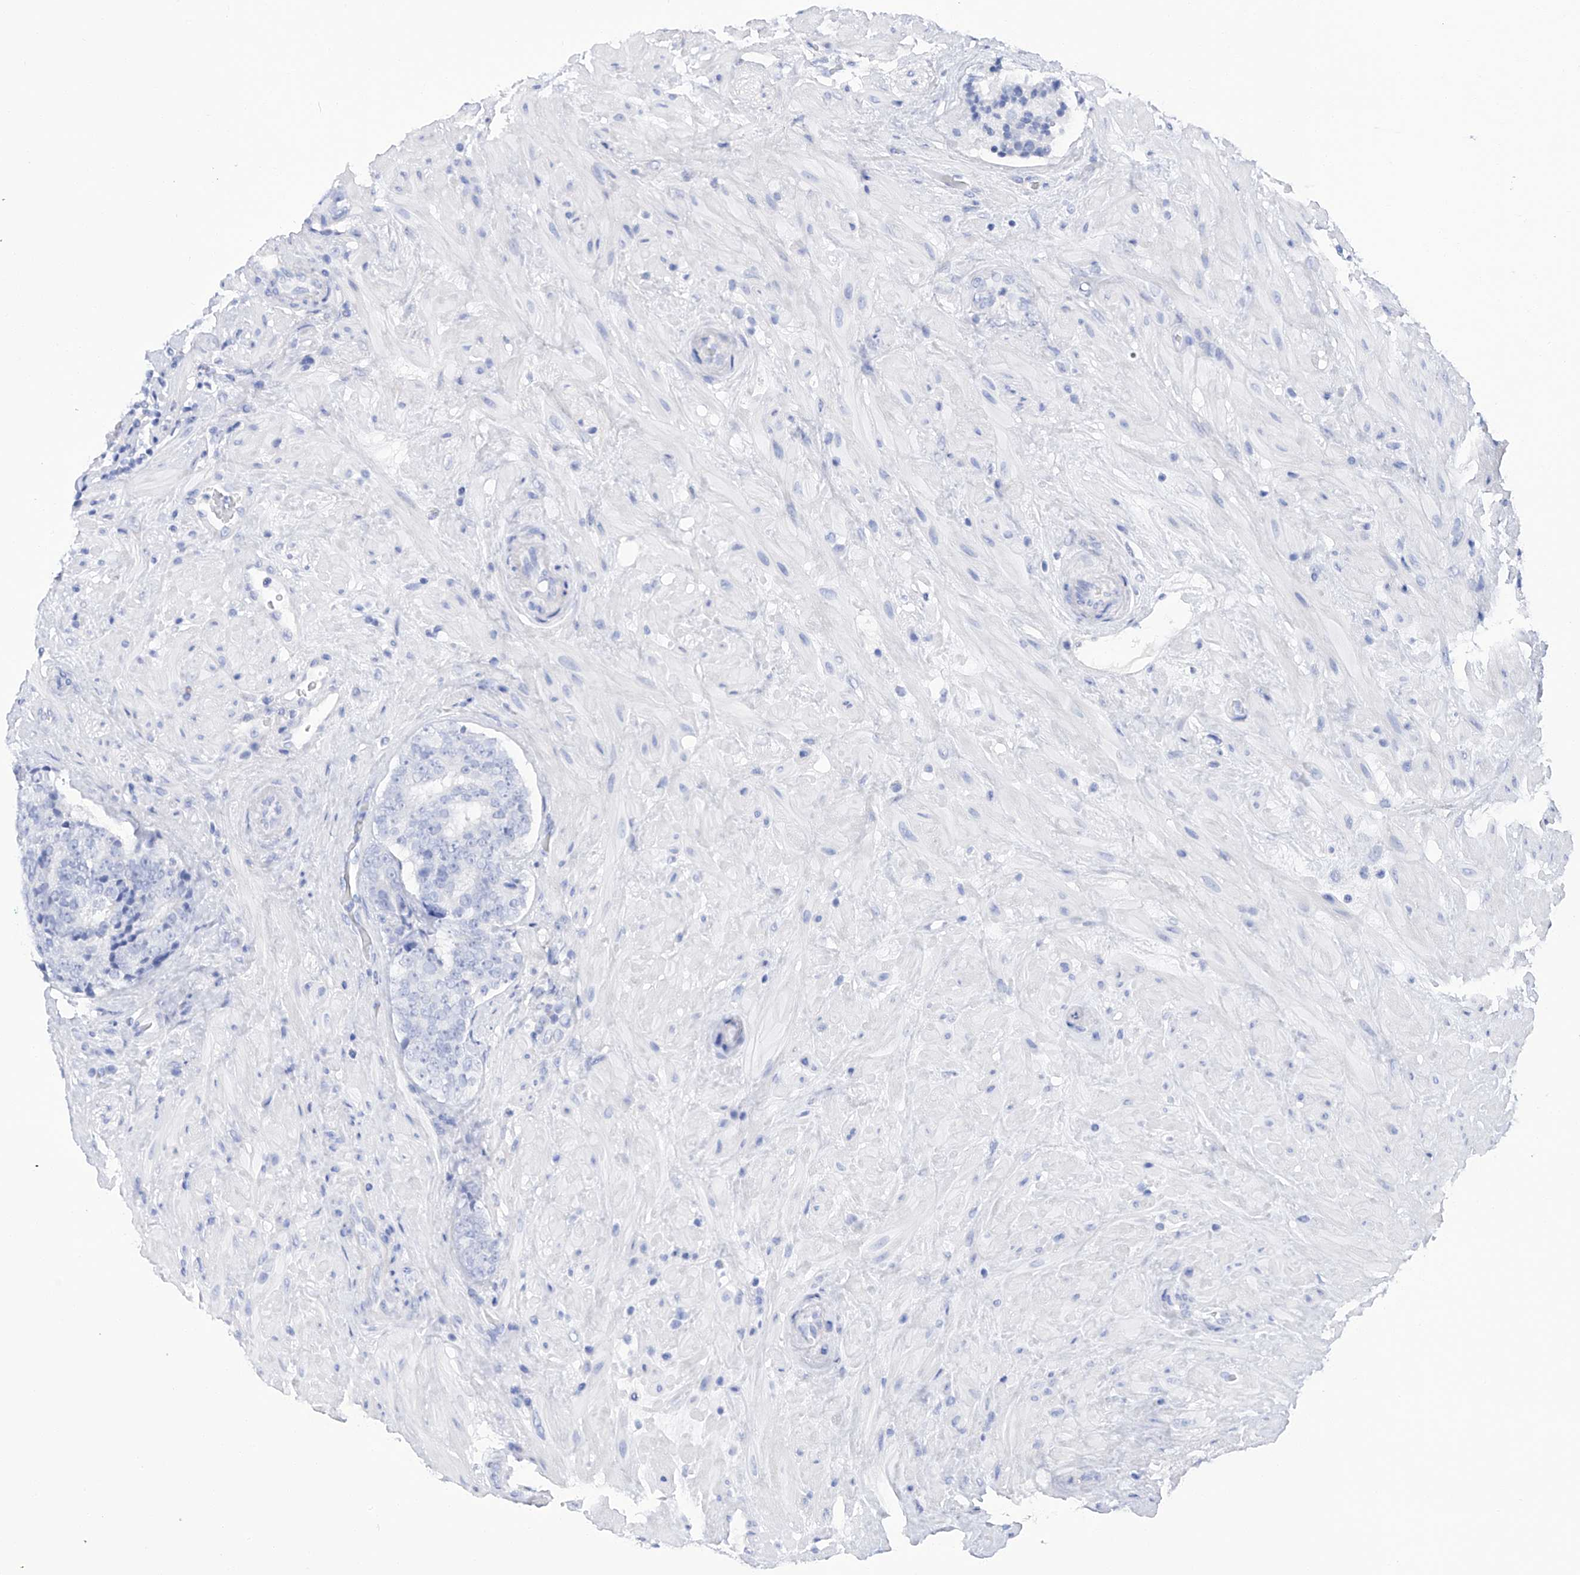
{"staining": {"intensity": "negative", "quantity": "none", "location": "none"}, "tissue": "prostate cancer", "cell_type": "Tumor cells", "image_type": "cancer", "snomed": [{"axis": "morphology", "description": "Adenocarcinoma, High grade"}, {"axis": "topography", "description": "Prostate"}], "caption": "Tumor cells are negative for protein expression in human prostate adenocarcinoma (high-grade). Nuclei are stained in blue.", "gene": "FLG", "patient": {"sex": "male", "age": 56}}